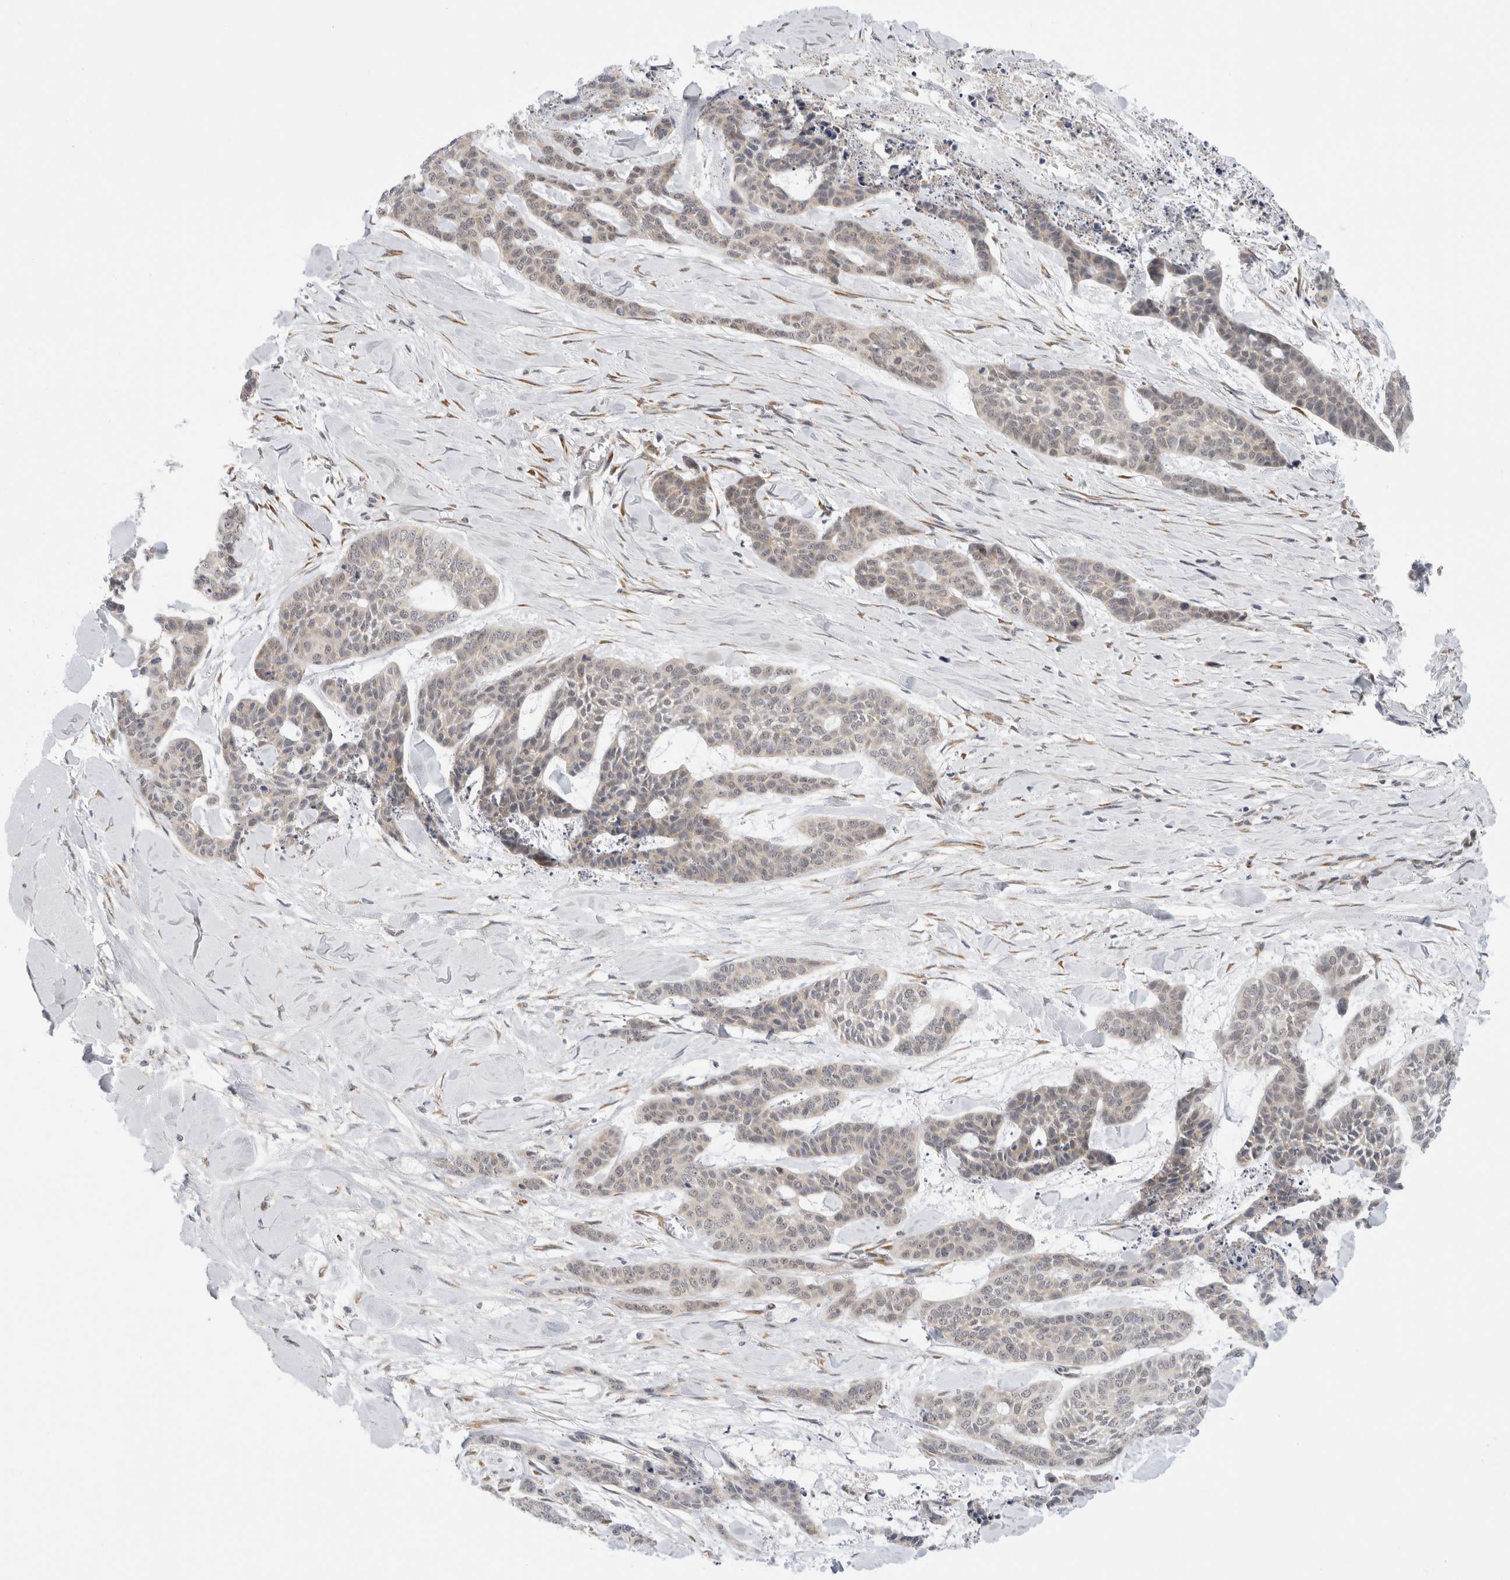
{"staining": {"intensity": "negative", "quantity": "none", "location": "none"}, "tissue": "skin cancer", "cell_type": "Tumor cells", "image_type": "cancer", "snomed": [{"axis": "morphology", "description": "Basal cell carcinoma"}, {"axis": "topography", "description": "Skin"}], "caption": "Histopathology image shows no significant protein staining in tumor cells of basal cell carcinoma (skin).", "gene": "TRMT1L", "patient": {"sex": "female", "age": 64}}